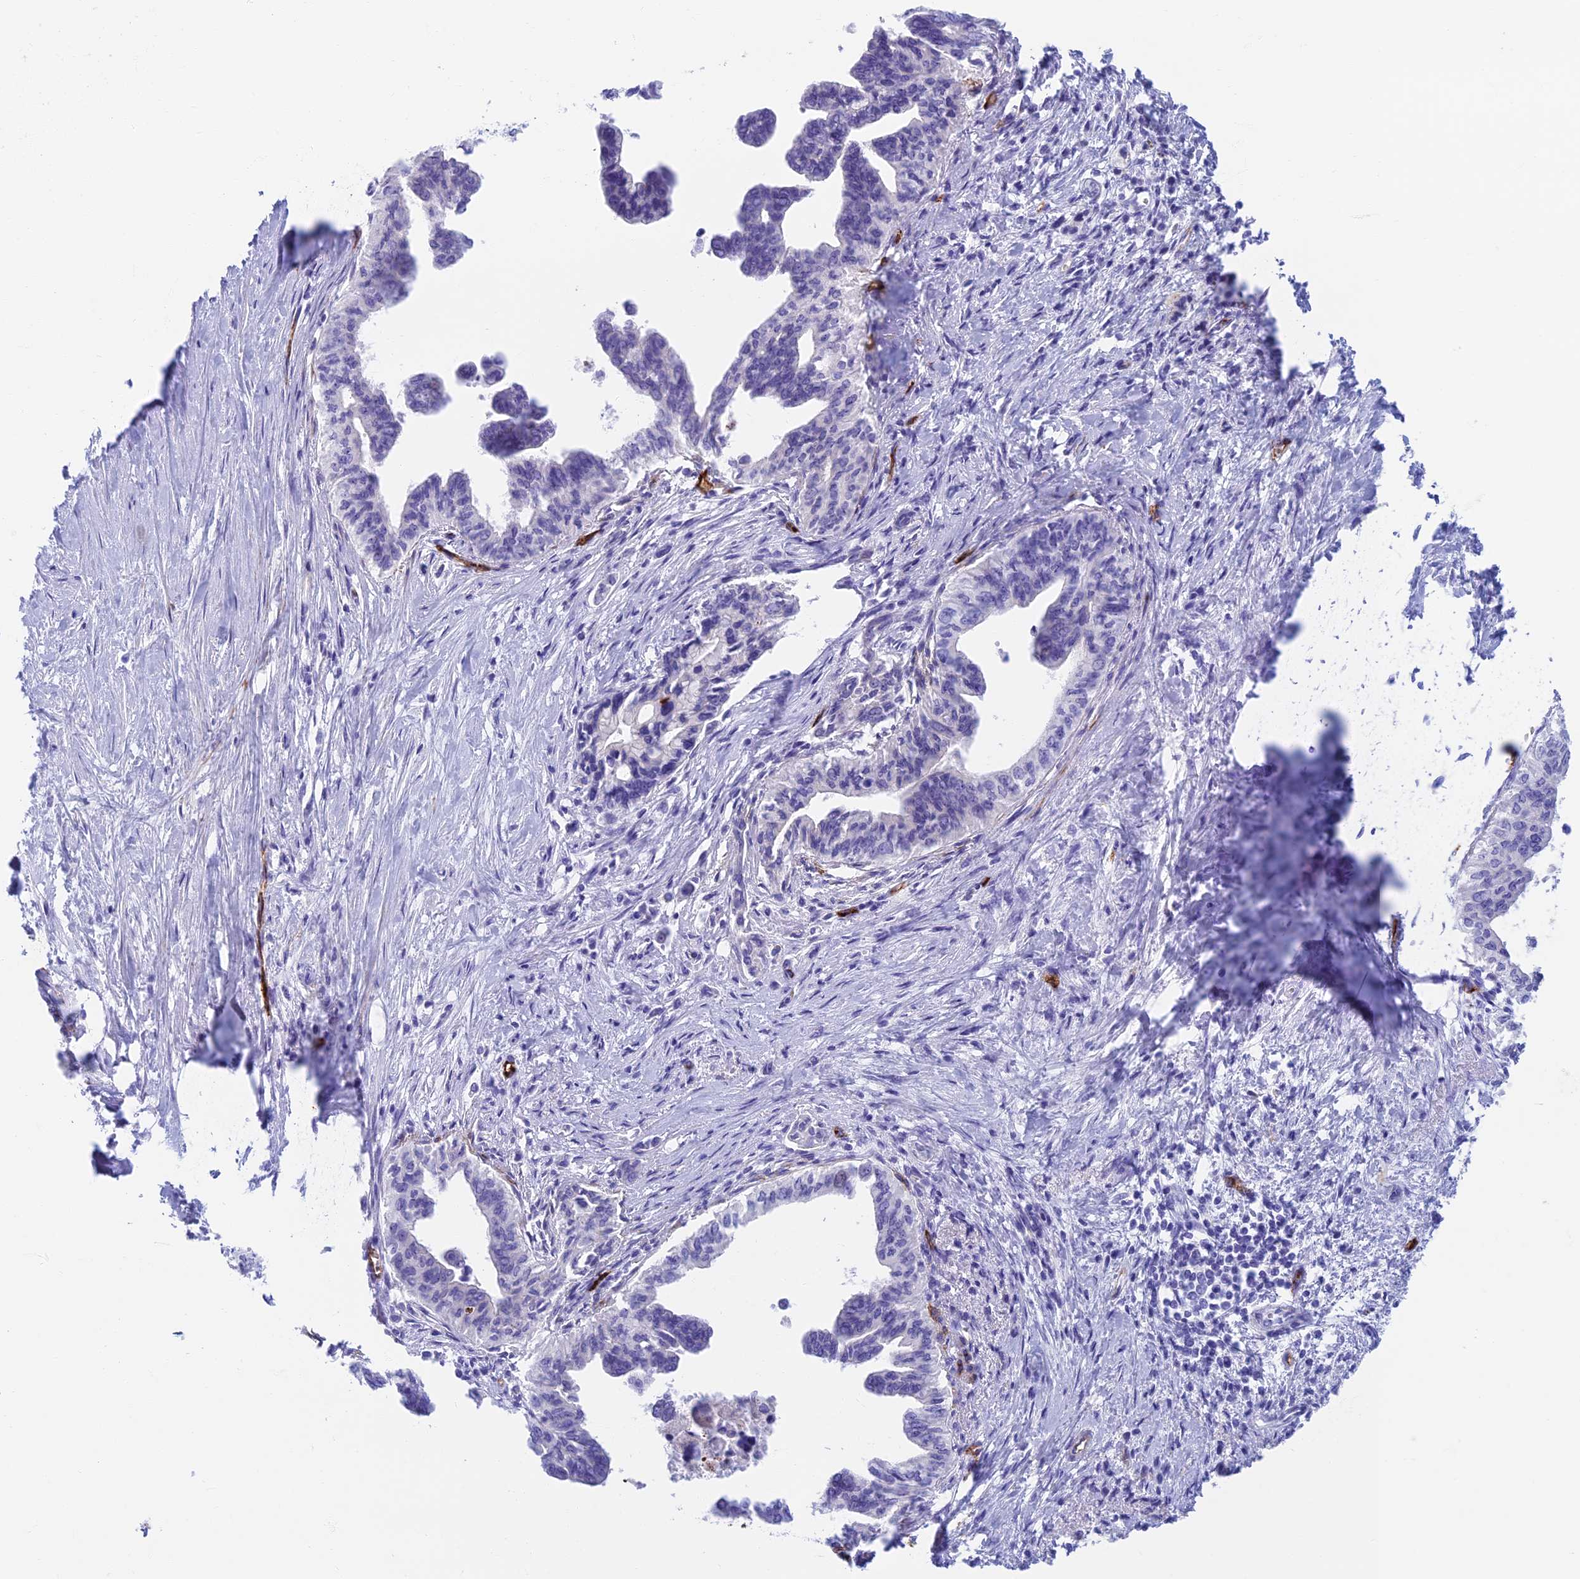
{"staining": {"intensity": "negative", "quantity": "none", "location": "none"}, "tissue": "pancreatic cancer", "cell_type": "Tumor cells", "image_type": "cancer", "snomed": [{"axis": "morphology", "description": "Adenocarcinoma, NOS"}, {"axis": "topography", "description": "Pancreas"}], "caption": "A micrograph of human pancreatic cancer is negative for staining in tumor cells.", "gene": "ETFRF1", "patient": {"sex": "female", "age": 83}}